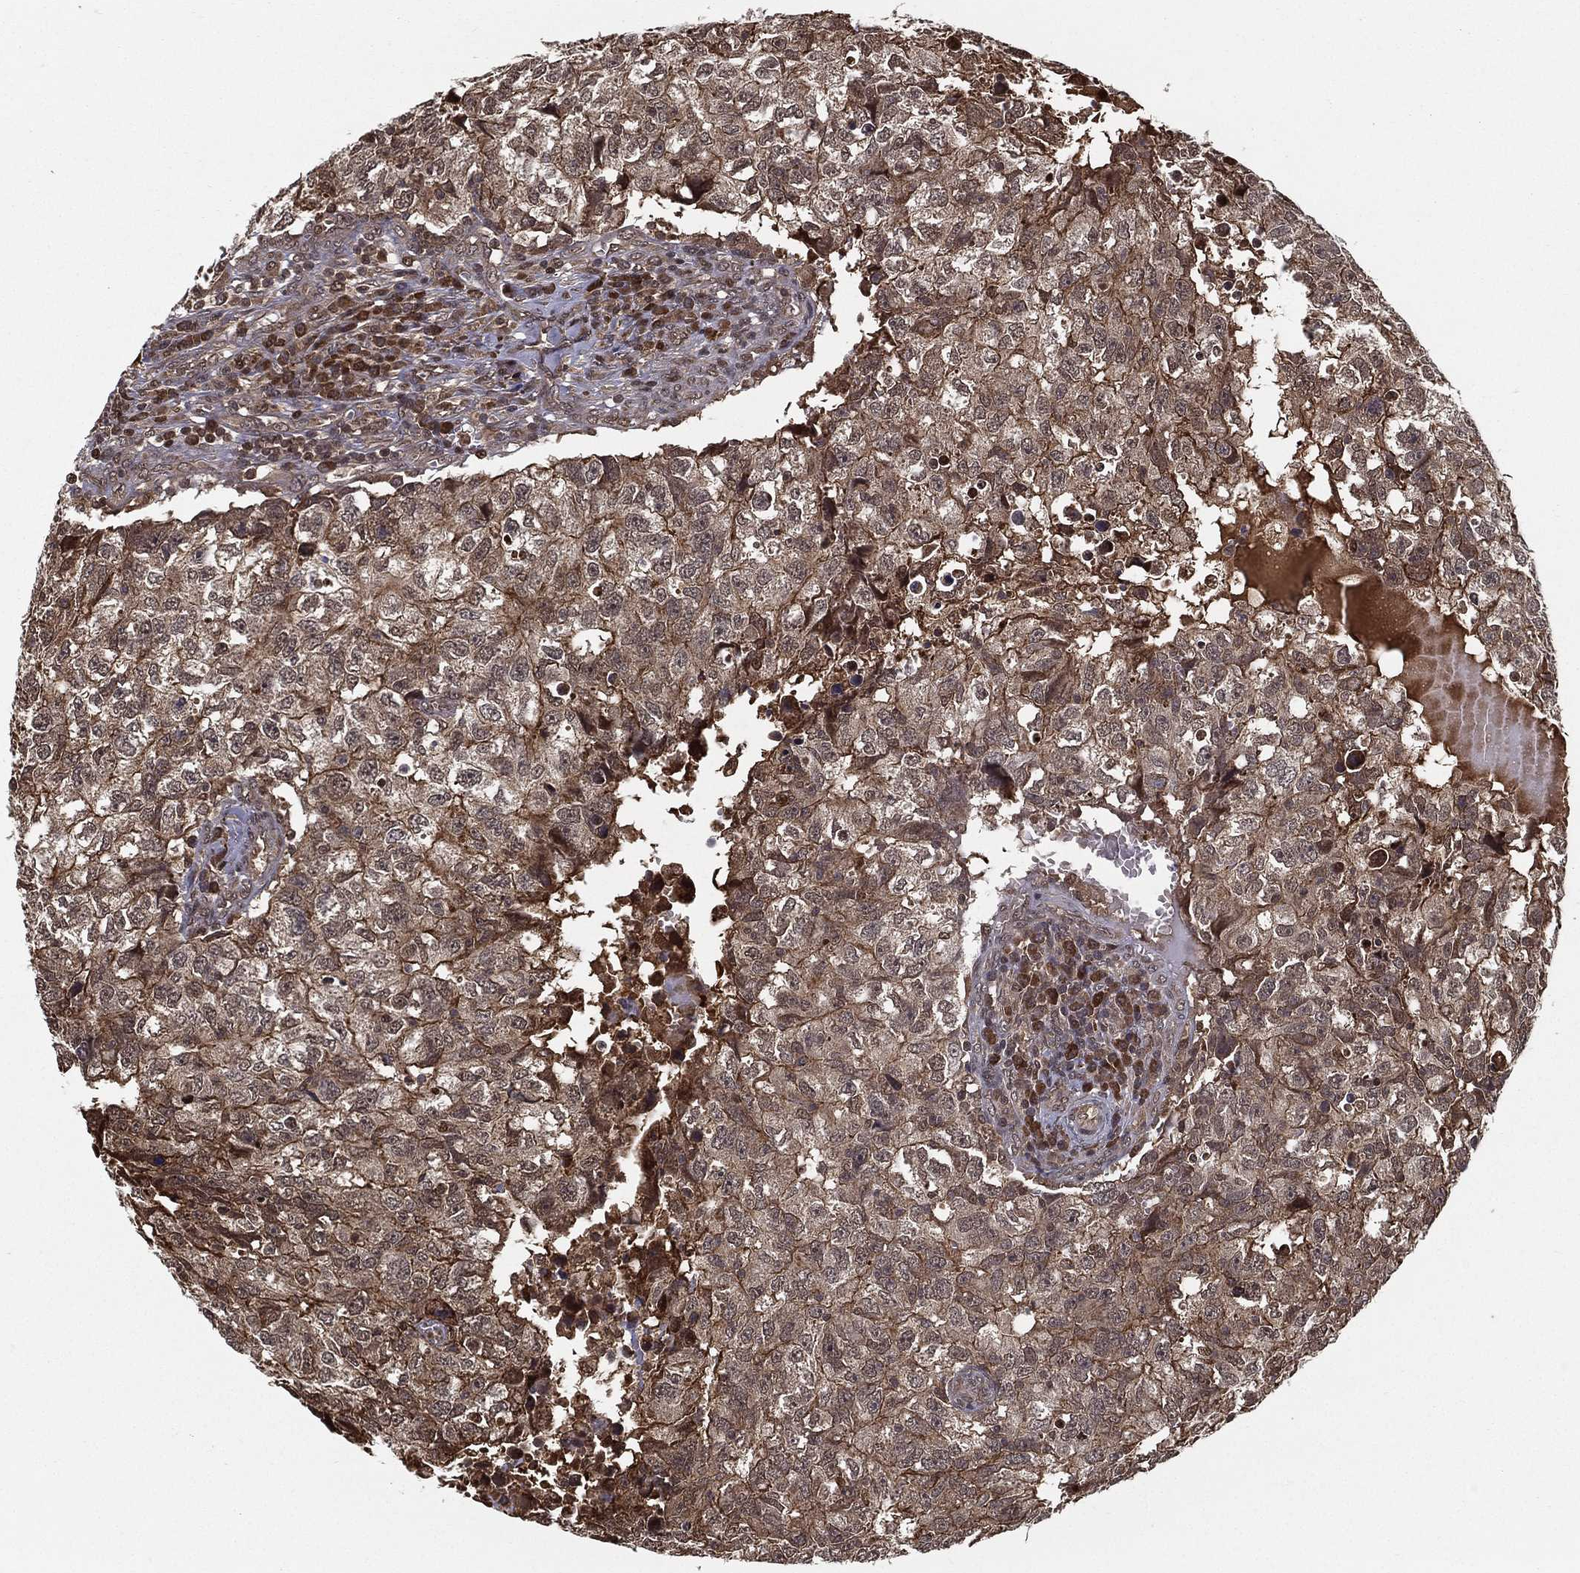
{"staining": {"intensity": "moderate", "quantity": ">75%", "location": "cytoplasmic/membranous"}, "tissue": "breast cancer", "cell_type": "Tumor cells", "image_type": "cancer", "snomed": [{"axis": "morphology", "description": "Duct carcinoma"}, {"axis": "topography", "description": "Breast"}], "caption": "Moderate cytoplasmic/membranous staining for a protein is seen in approximately >75% of tumor cells of breast invasive ductal carcinoma using immunohistochemistry (IHC).", "gene": "SLC6A6", "patient": {"sex": "female", "age": 30}}